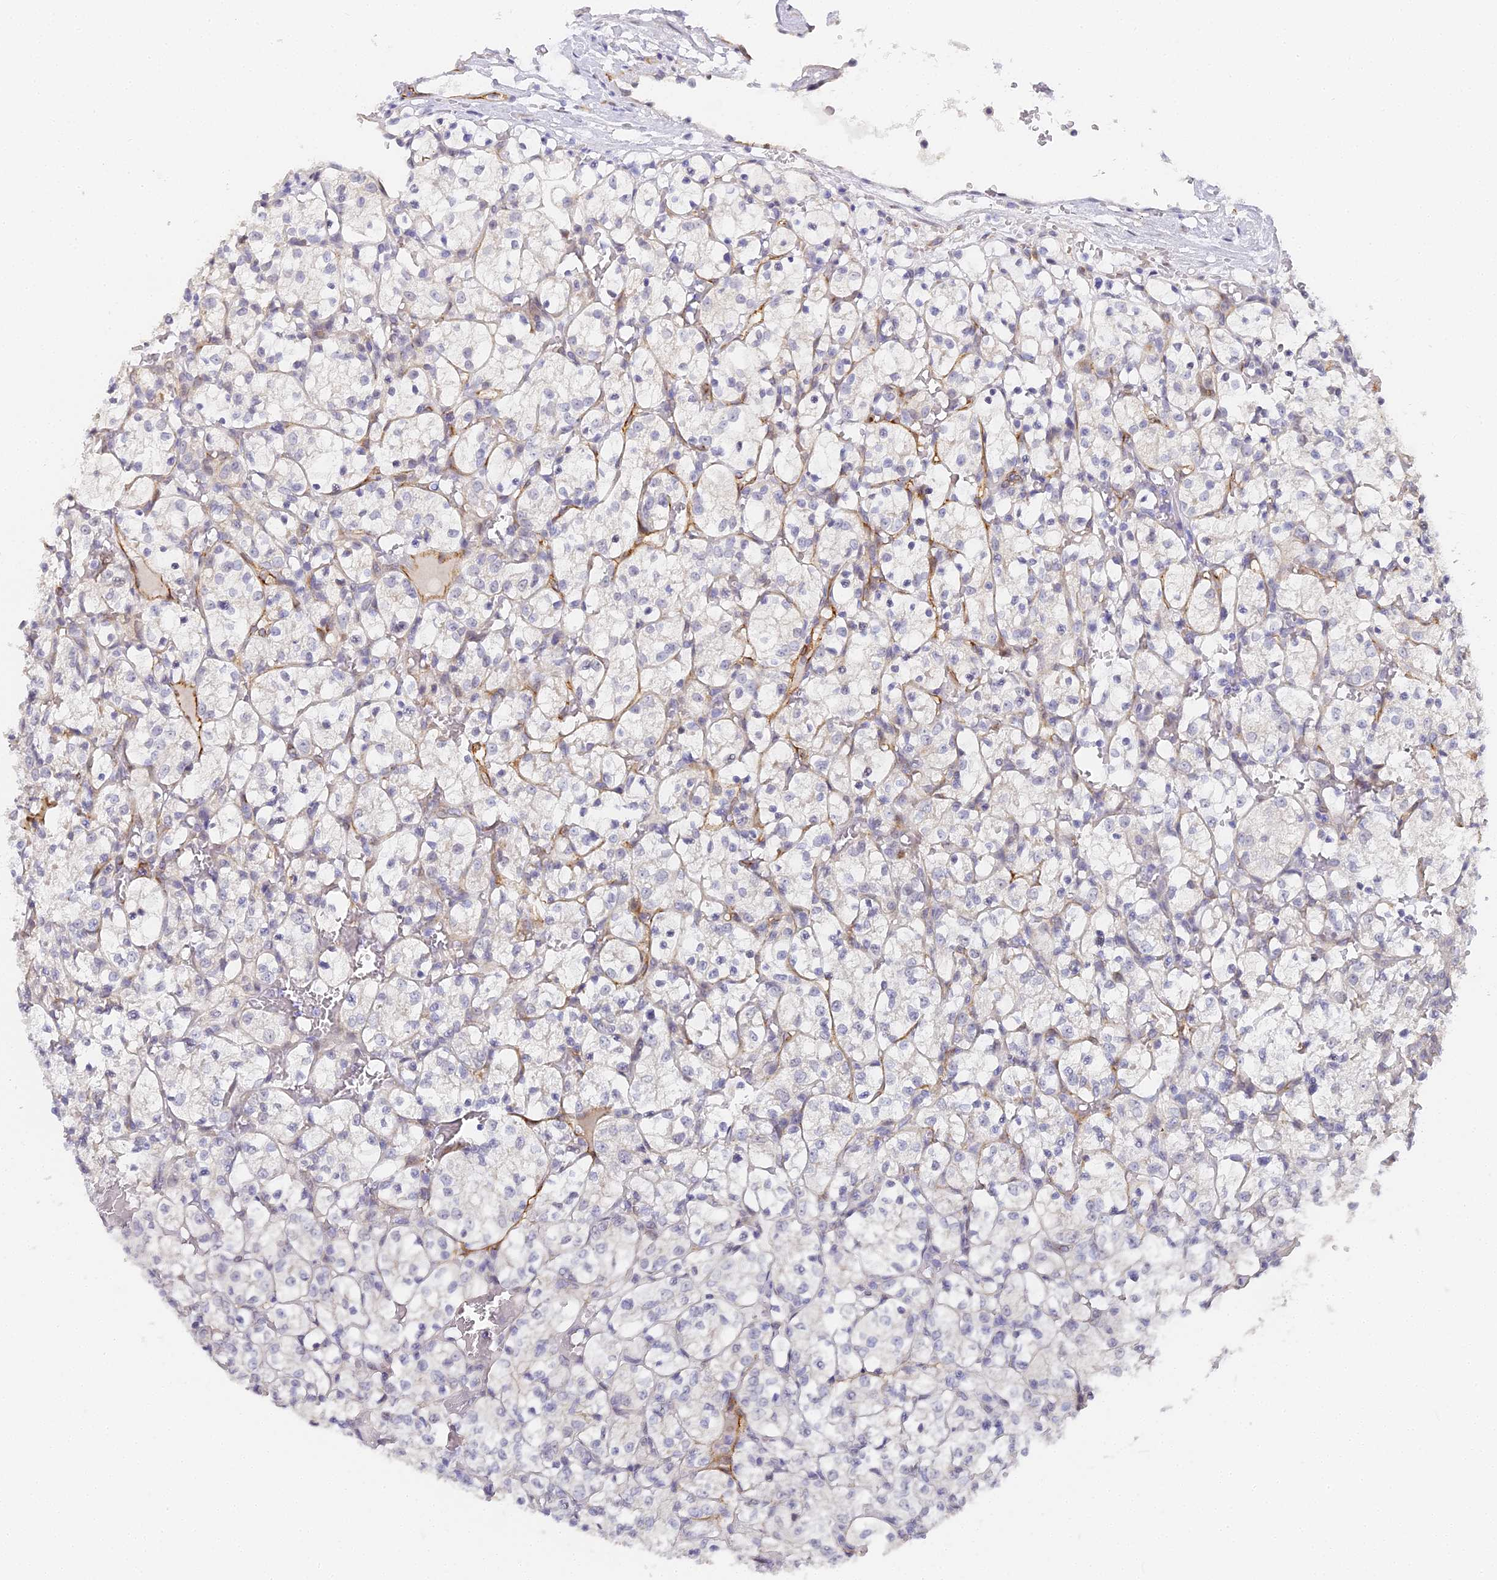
{"staining": {"intensity": "negative", "quantity": "none", "location": "none"}, "tissue": "renal cancer", "cell_type": "Tumor cells", "image_type": "cancer", "snomed": [{"axis": "morphology", "description": "Adenocarcinoma, NOS"}, {"axis": "topography", "description": "Kidney"}], "caption": "Protein analysis of adenocarcinoma (renal) reveals no significant positivity in tumor cells.", "gene": "GJA1", "patient": {"sex": "female", "age": 69}}